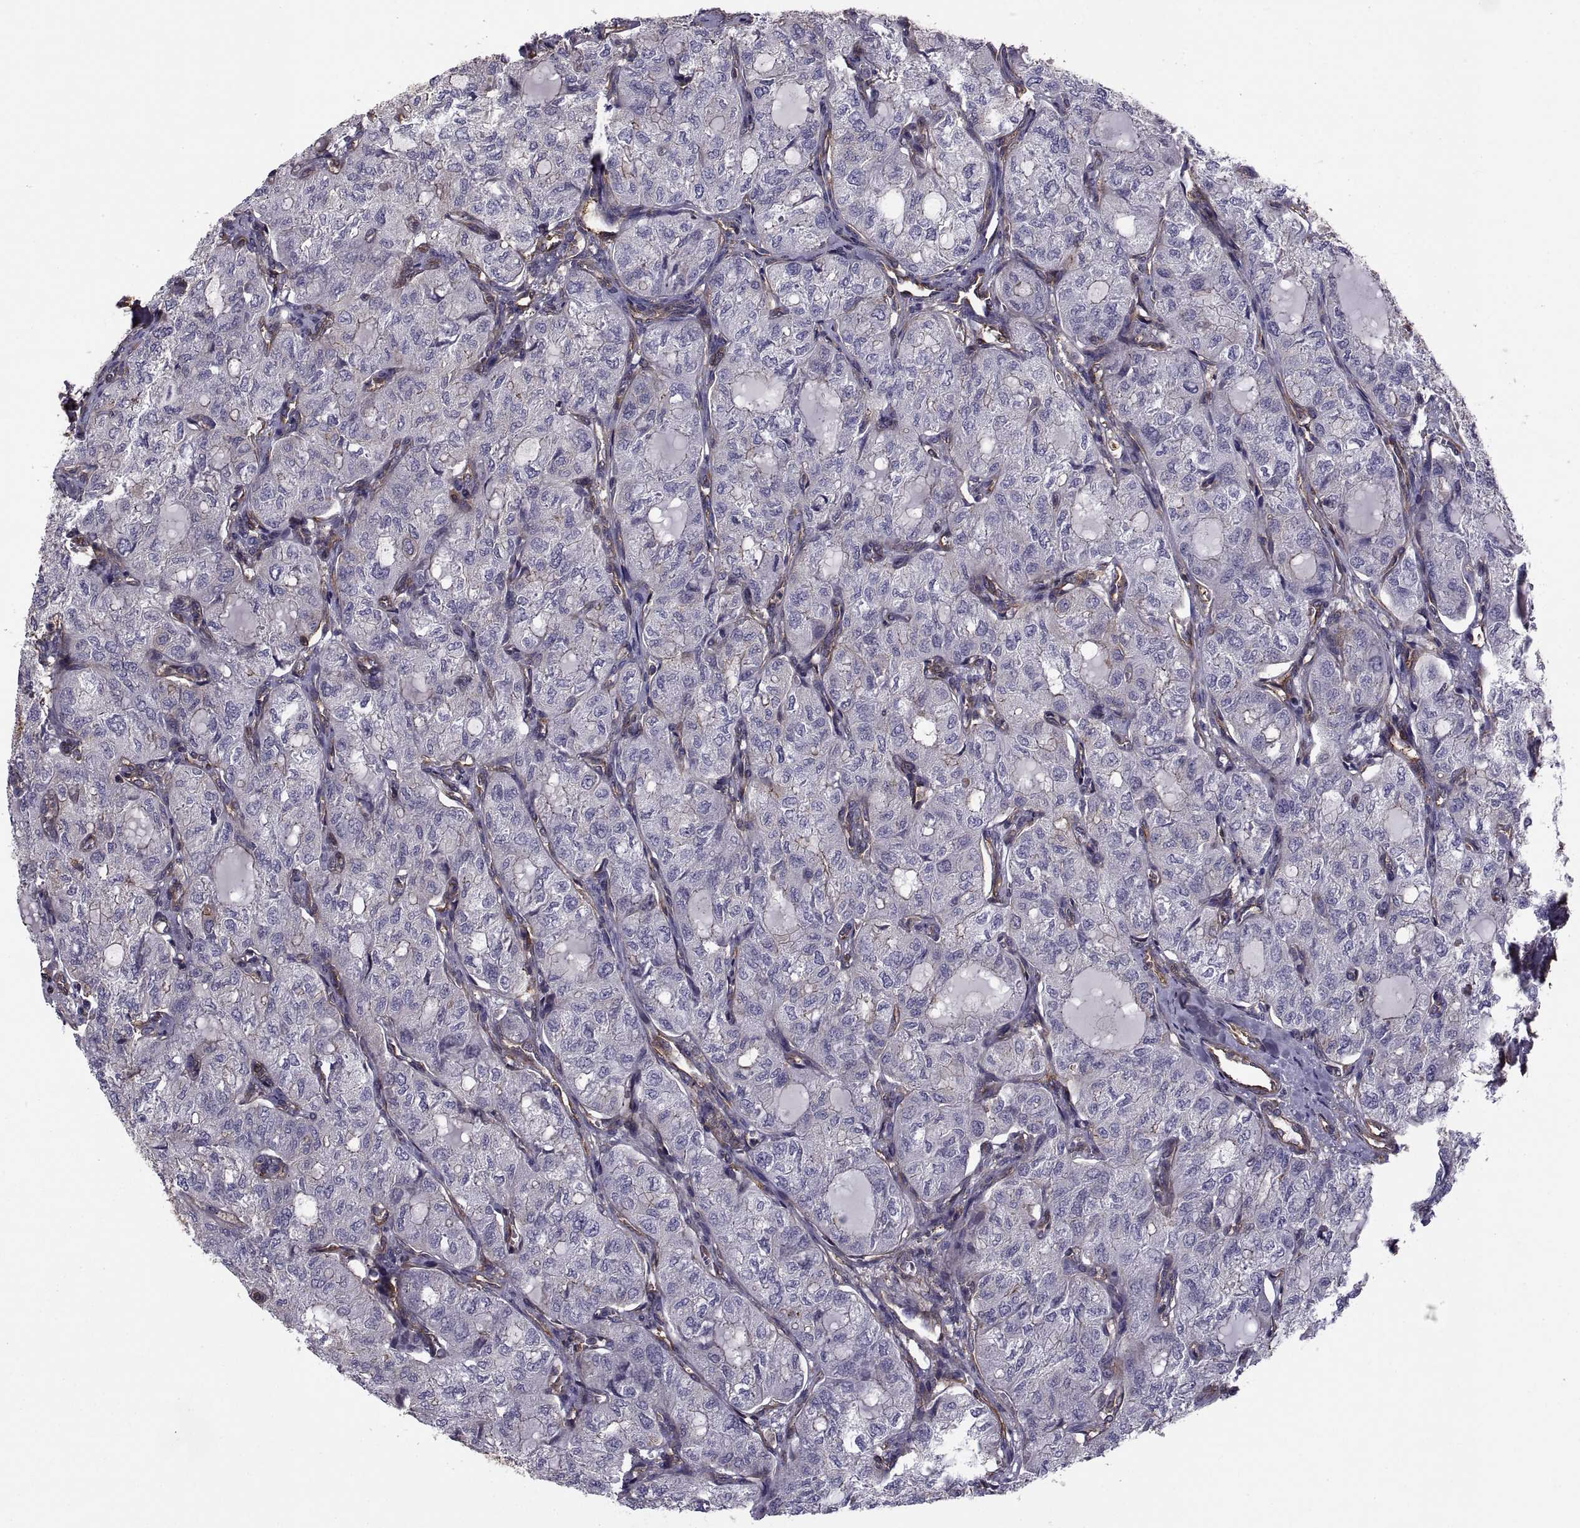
{"staining": {"intensity": "negative", "quantity": "none", "location": "none"}, "tissue": "thyroid cancer", "cell_type": "Tumor cells", "image_type": "cancer", "snomed": [{"axis": "morphology", "description": "Follicular adenoma carcinoma, NOS"}, {"axis": "topography", "description": "Thyroid gland"}], "caption": "This is a photomicrograph of immunohistochemistry staining of thyroid cancer (follicular adenoma carcinoma), which shows no staining in tumor cells. The staining is performed using DAB (3,3'-diaminobenzidine) brown chromogen with nuclei counter-stained in using hematoxylin.", "gene": "MYH9", "patient": {"sex": "male", "age": 75}}